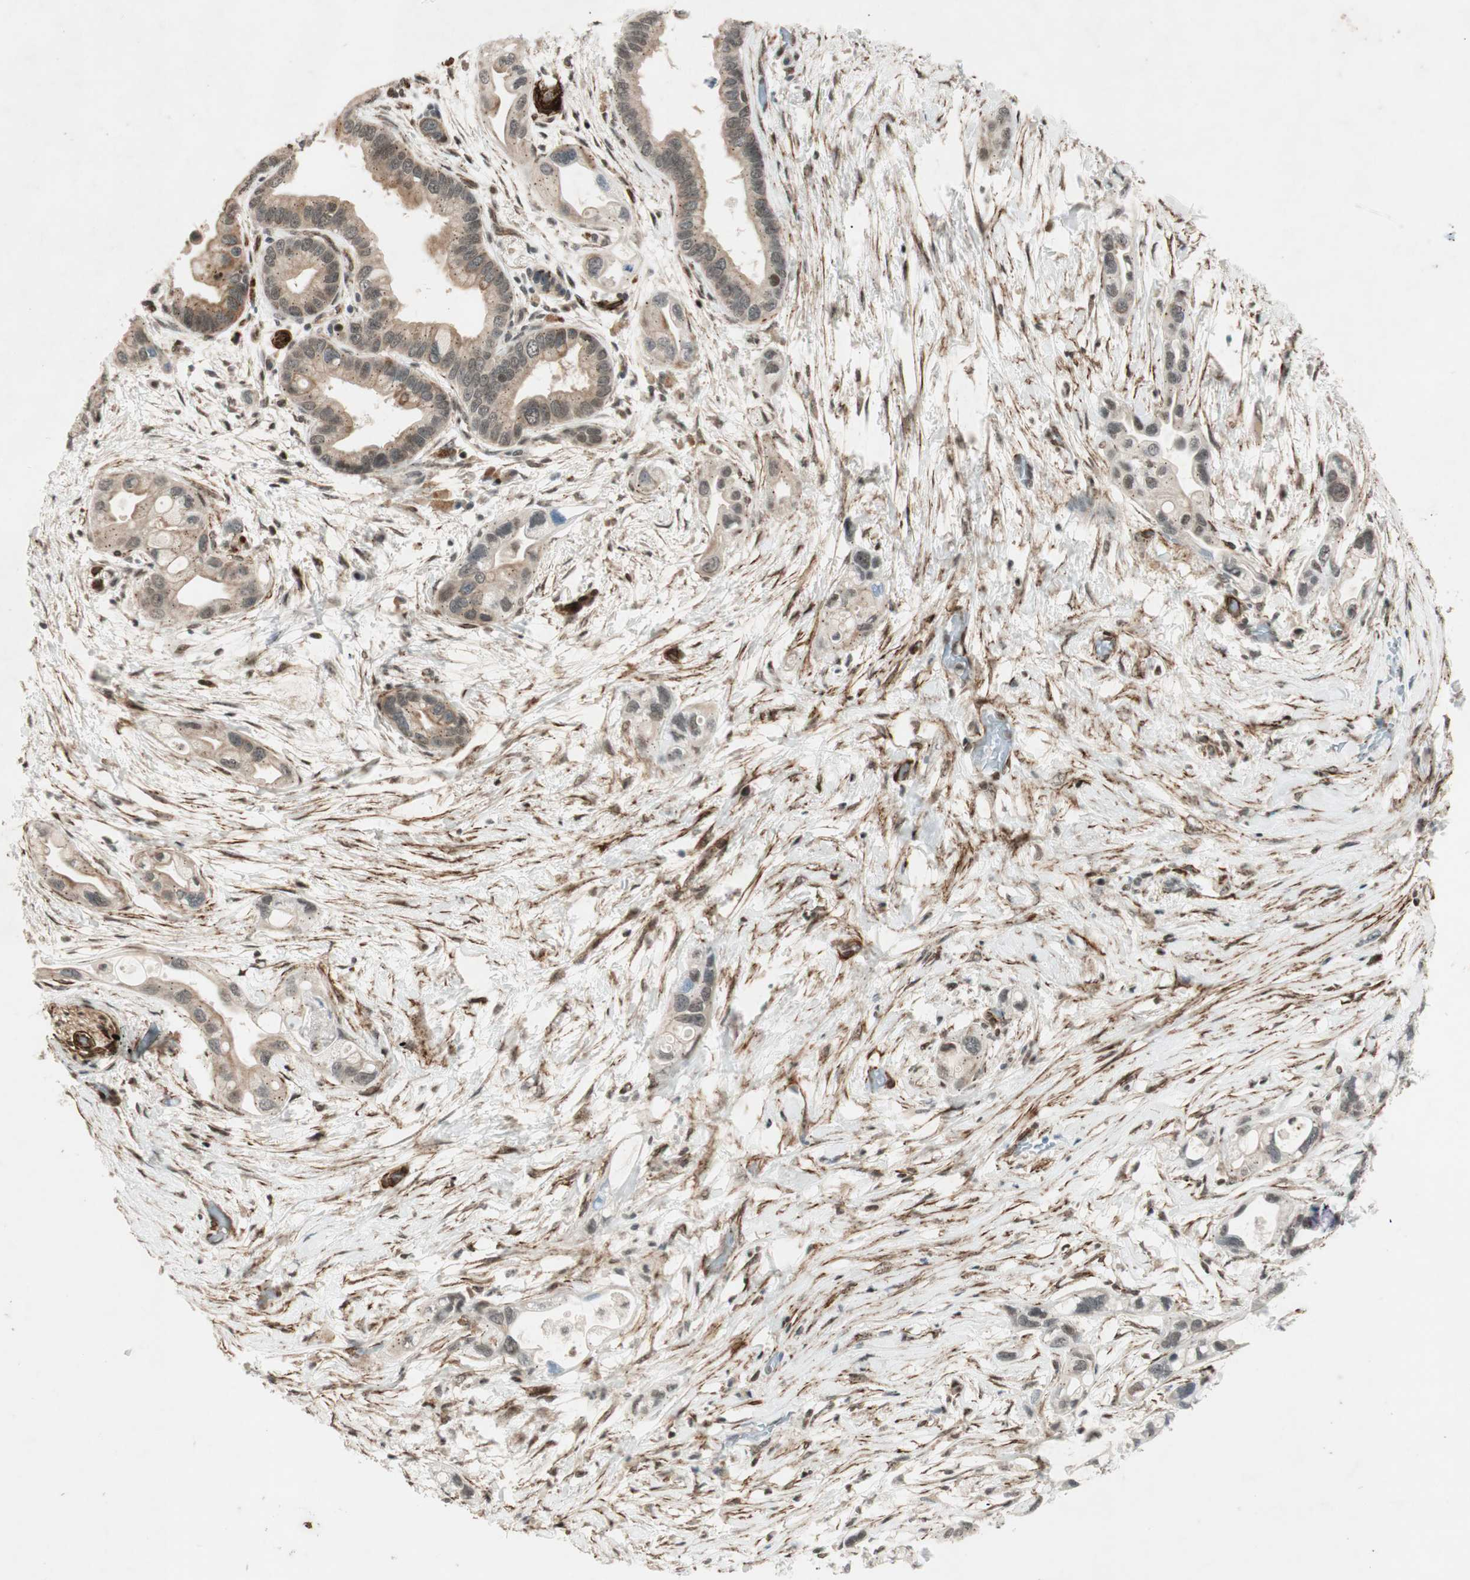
{"staining": {"intensity": "weak", "quantity": "<25%", "location": "cytoplasmic/membranous"}, "tissue": "pancreatic cancer", "cell_type": "Tumor cells", "image_type": "cancer", "snomed": [{"axis": "morphology", "description": "Adenocarcinoma, NOS"}, {"axis": "topography", "description": "Pancreas"}], "caption": "Immunohistochemistry of adenocarcinoma (pancreatic) displays no positivity in tumor cells.", "gene": "CDK19", "patient": {"sex": "female", "age": 77}}